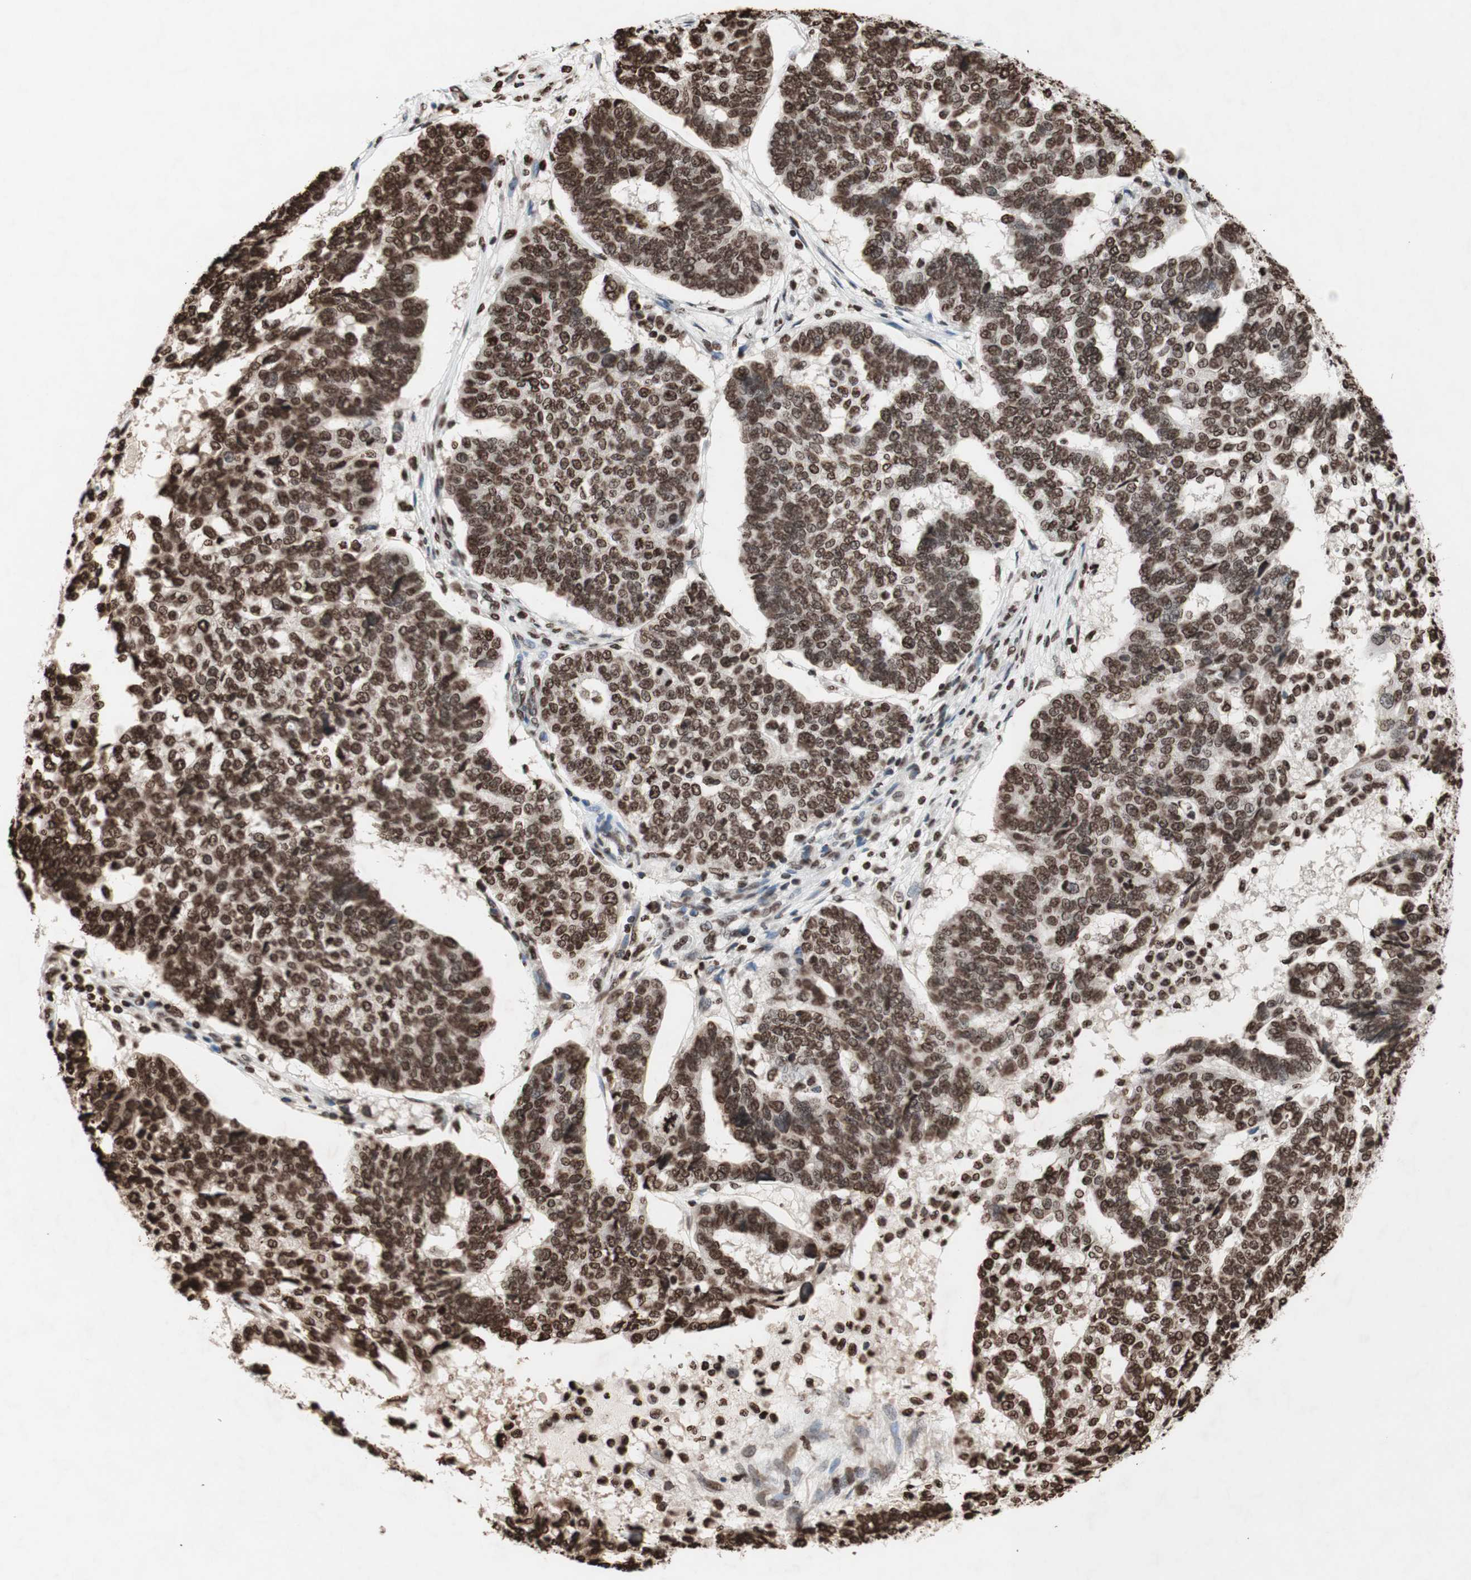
{"staining": {"intensity": "strong", "quantity": ">75%", "location": "nuclear"}, "tissue": "ovarian cancer", "cell_type": "Tumor cells", "image_type": "cancer", "snomed": [{"axis": "morphology", "description": "Cystadenocarcinoma, serous, NOS"}, {"axis": "topography", "description": "Ovary"}], "caption": "IHC staining of ovarian cancer (serous cystadenocarcinoma), which demonstrates high levels of strong nuclear expression in about >75% of tumor cells indicating strong nuclear protein staining. The staining was performed using DAB (3,3'-diaminobenzidine) (brown) for protein detection and nuclei were counterstained in hematoxylin (blue).", "gene": "NCOA3", "patient": {"sex": "female", "age": 59}}